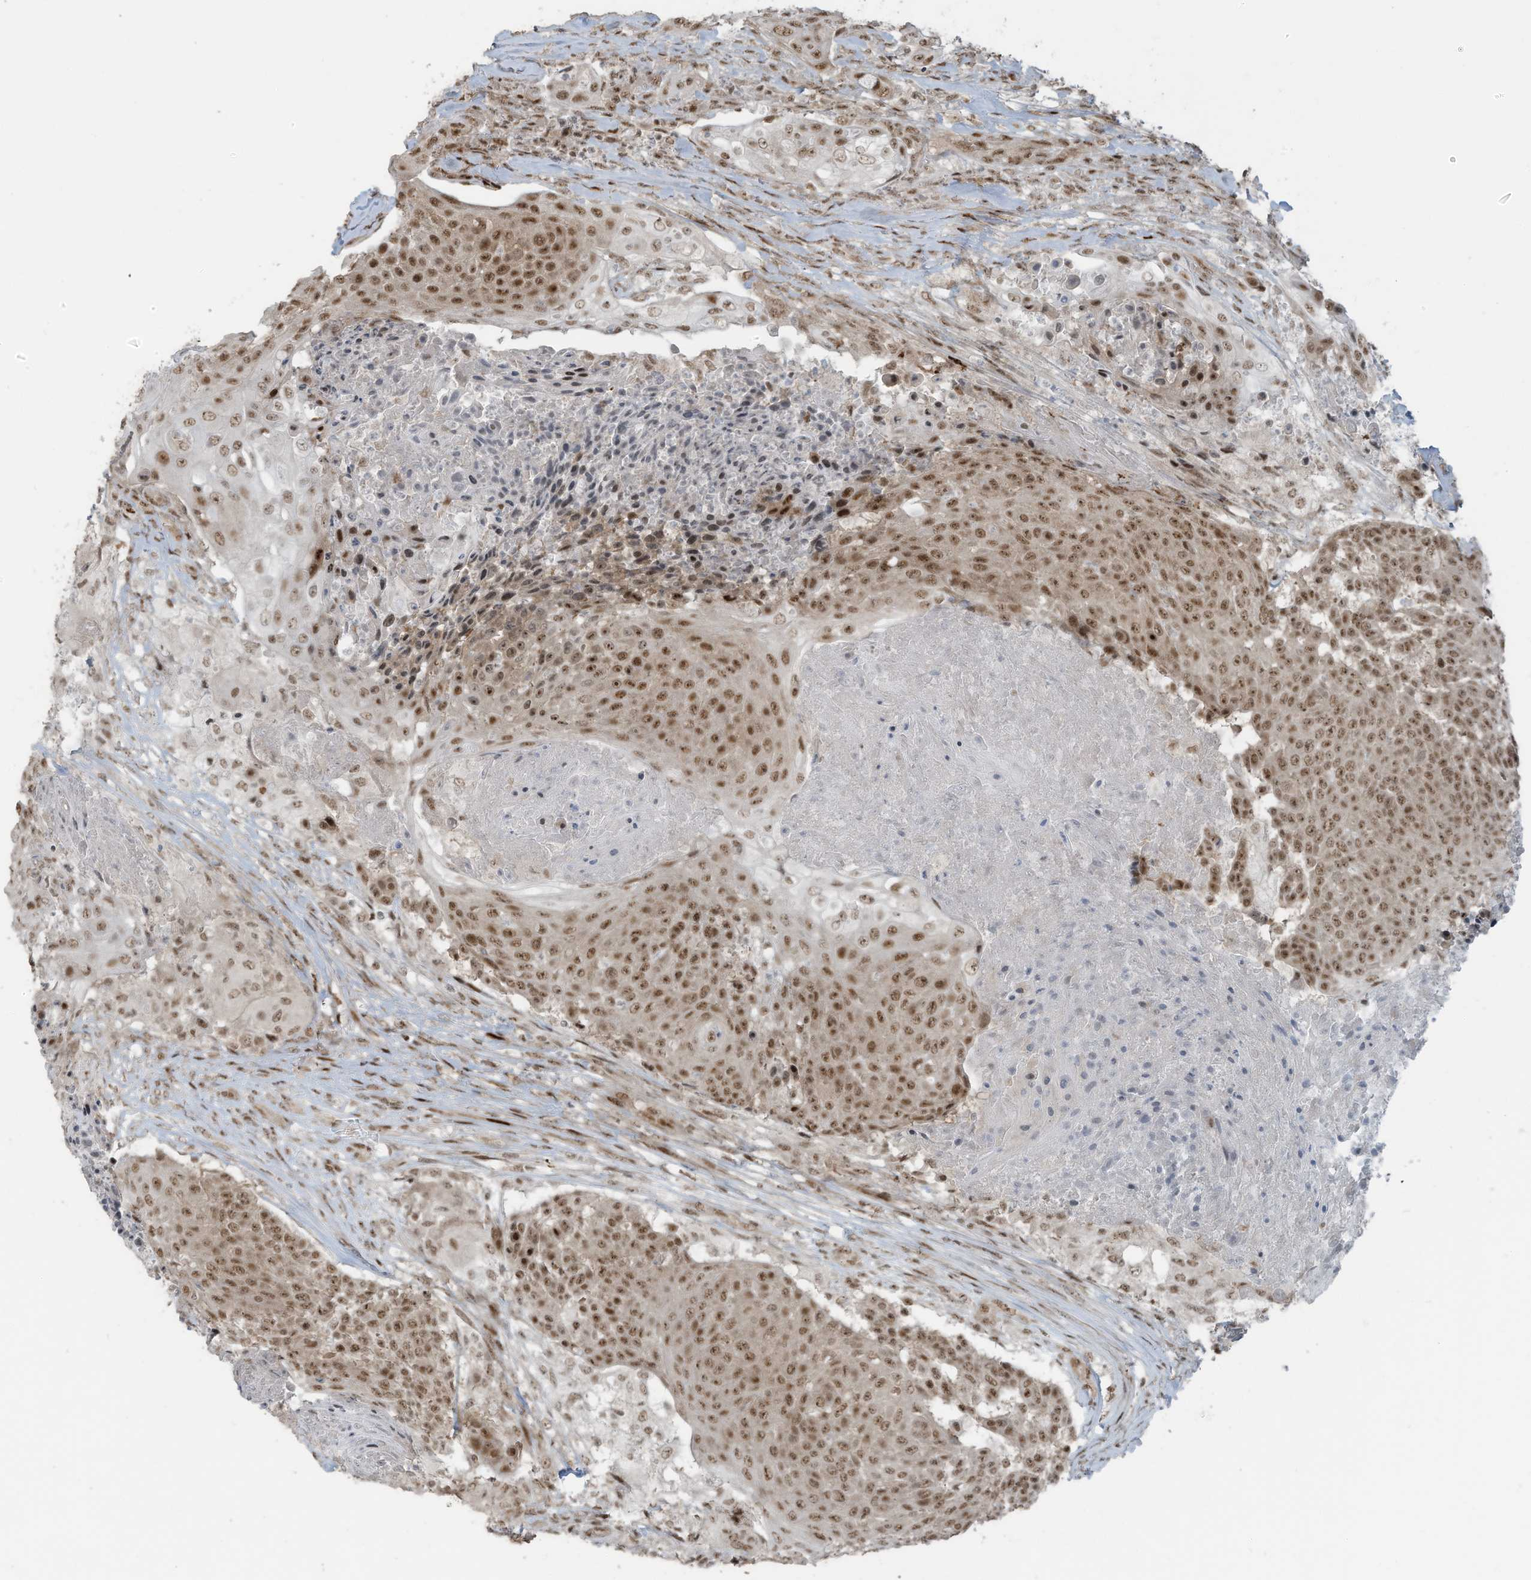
{"staining": {"intensity": "moderate", "quantity": ">75%", "location": "nuclear"}, "tissue": "urothelial cancer", "cell_type": "Tumor cells", "image_type": "cancer", "snomed": [{"axis": "morphology", "description": "Urothelial carcinoma, High grade"}, {"axis": "topography", "description": "Urinary bladder"}], "caption": "The image reveals staining of urothelial carcinoma (high-grade), revealing moderate nuclear protein expression (brown color) within tumor cells.", "gene": "PCNP", "patient": {"sex": "female", "age": 63}}